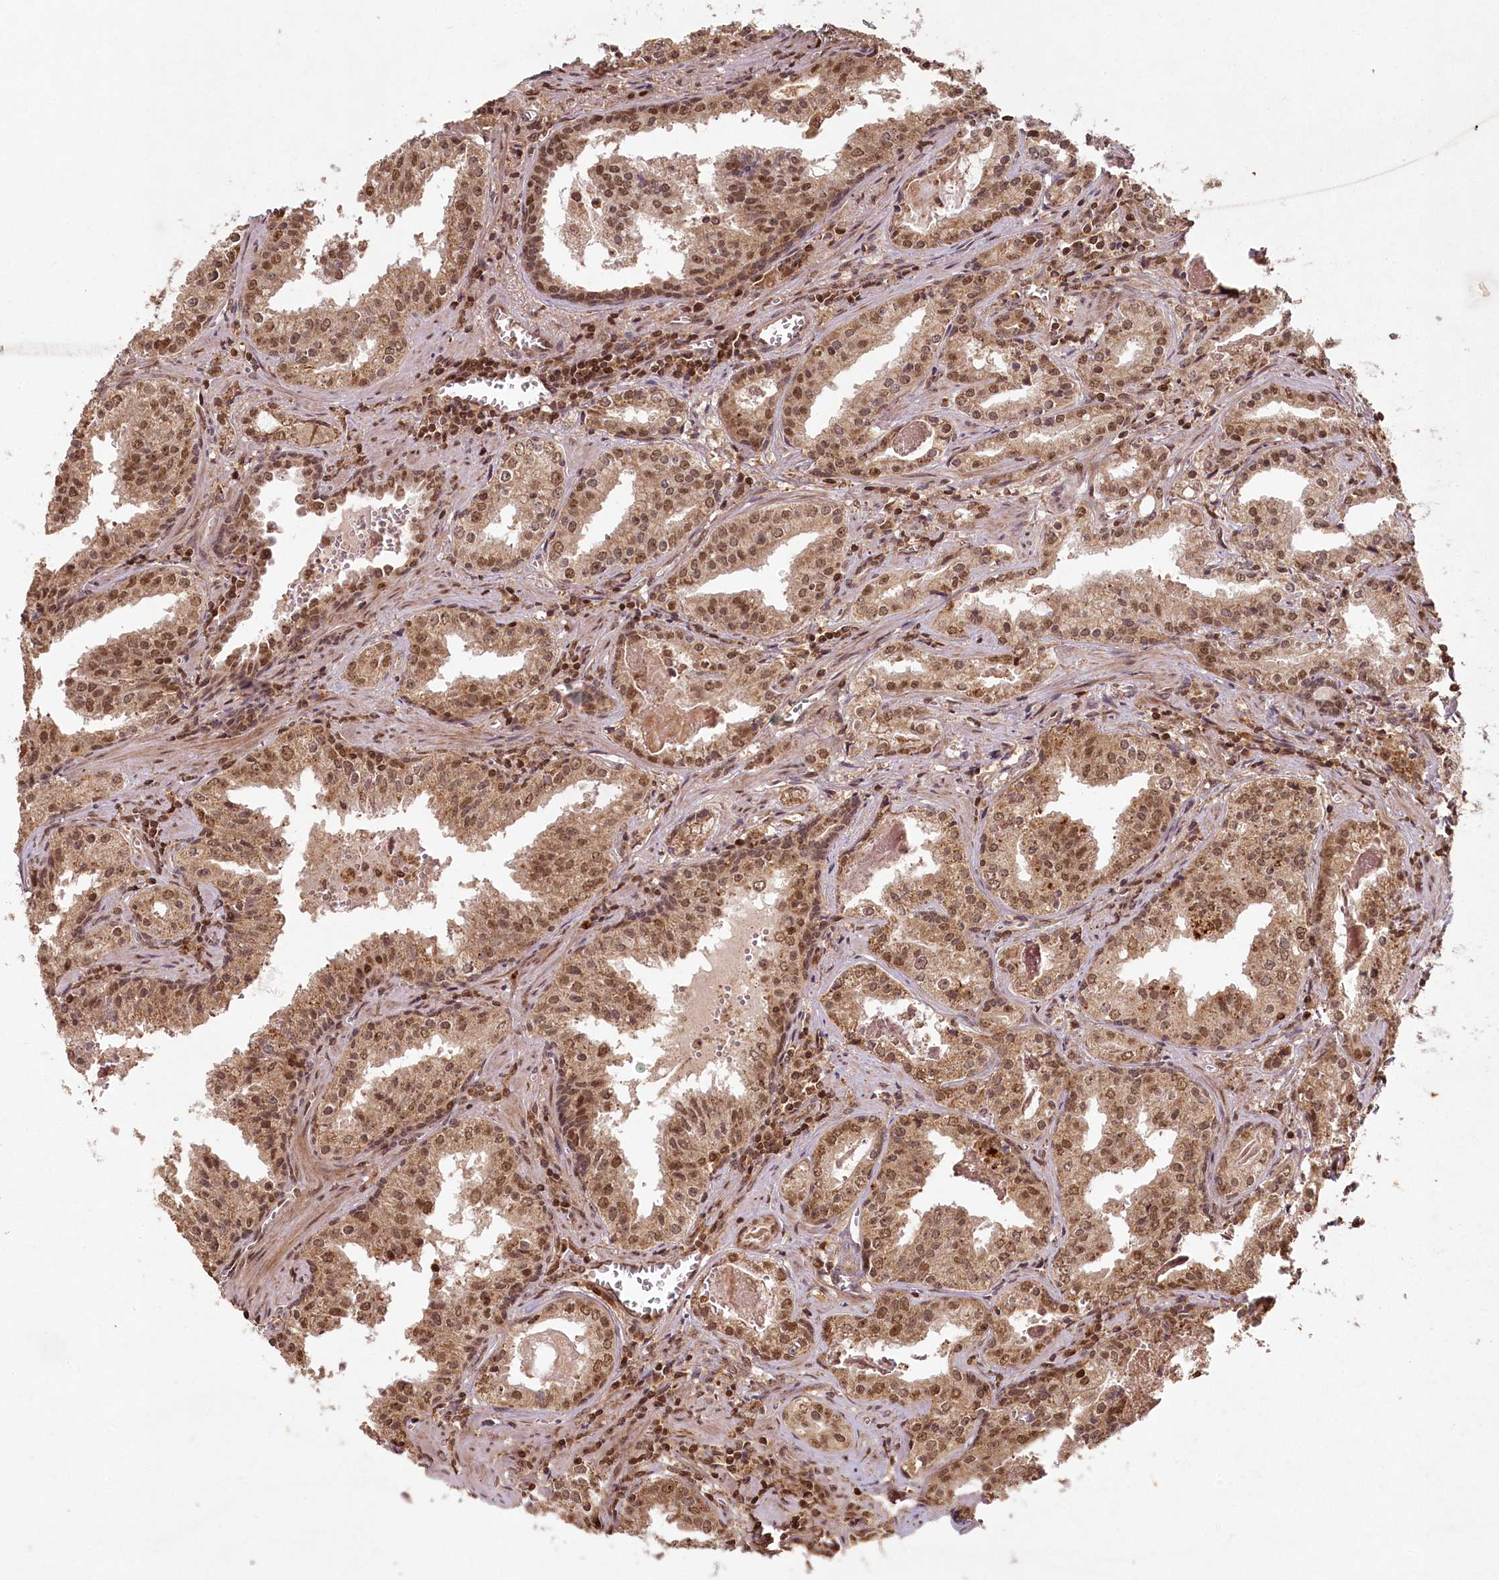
{"staining": {"intensity": "moderate", "quantity": ">75%", "location": "cytoplasmic/membranous,nuclear"}, "tissue": "prostate cancer", "cell_type": "Tumor cells", "image_type": "cancer", "snomed": [{"axis": "morphology", "description": "Adenocarcinoma, High grade"}, {"axis": "topography", "description": "Prostate"}], "caption": "Immunohistochemical staining of adenocarcinoma (high-grade) (prostate) displays medium levels of moderate cytoplasmic/membranous and nuclear protein positivity in approximately >75% of tumor cells. (brown staining indicates protein expression, while blue staining denotes nuclei).", "gene": "MICU1", "patient": {"sex": "male", "age": 68}}